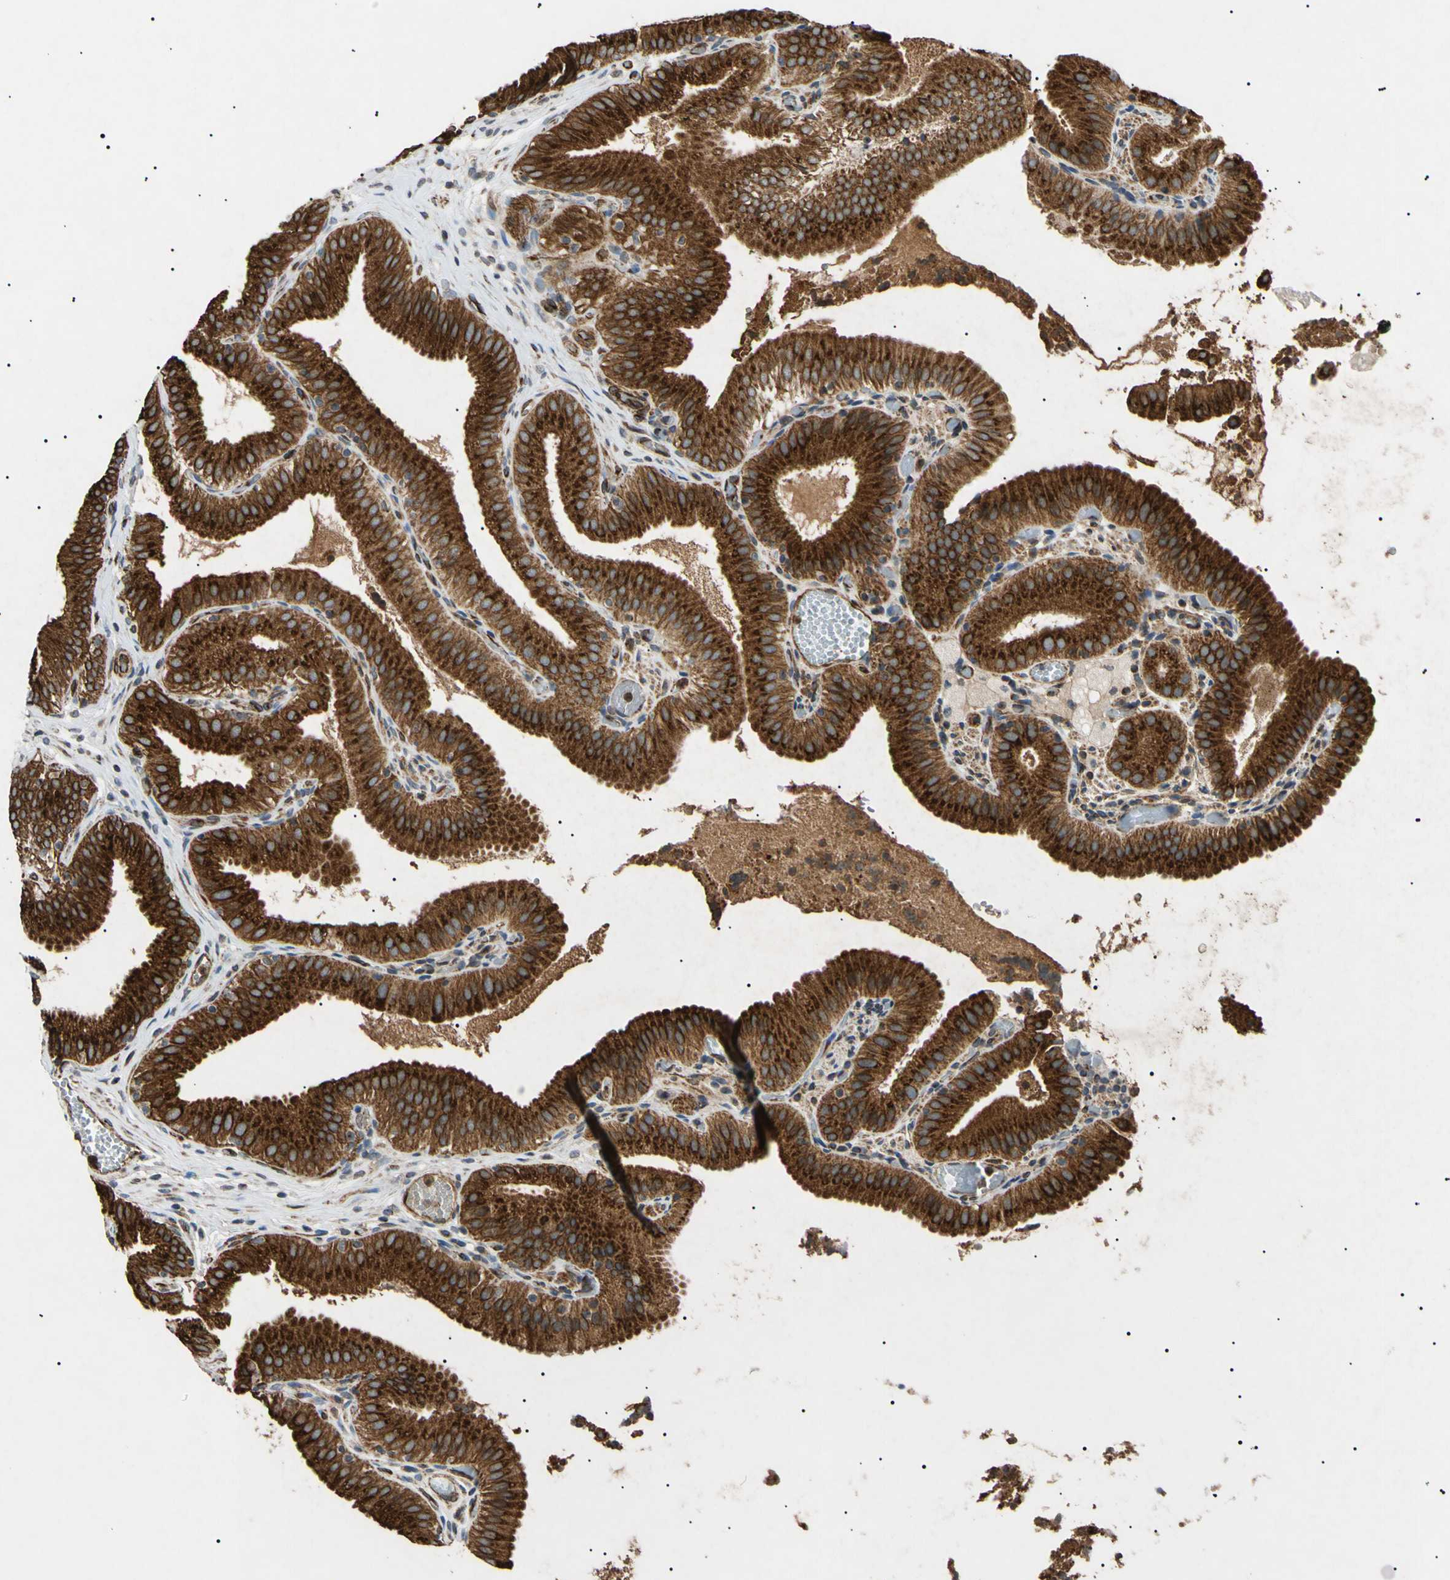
{"staining": {"intensity": "strong", "quantity": ">75%", "location": "cytoplasmic/membranous,nuclear"}, "tissue": "gallbladder", "cell_type": "Glandular cells", "image_type": "normal", "snomed": [{"axis": "morphology", "description": "Normal tissue, NOS"}, {"axis": "topography", "description": "Gallbladder"}], "caption": "Gallbladder stained with IHC demonstrates strong cytoplasmic/membranous,nuclear expression in about >75% of glandular cells.", "gene": "TUBB4A", "patient": {"sex": "male", "age": 54}}